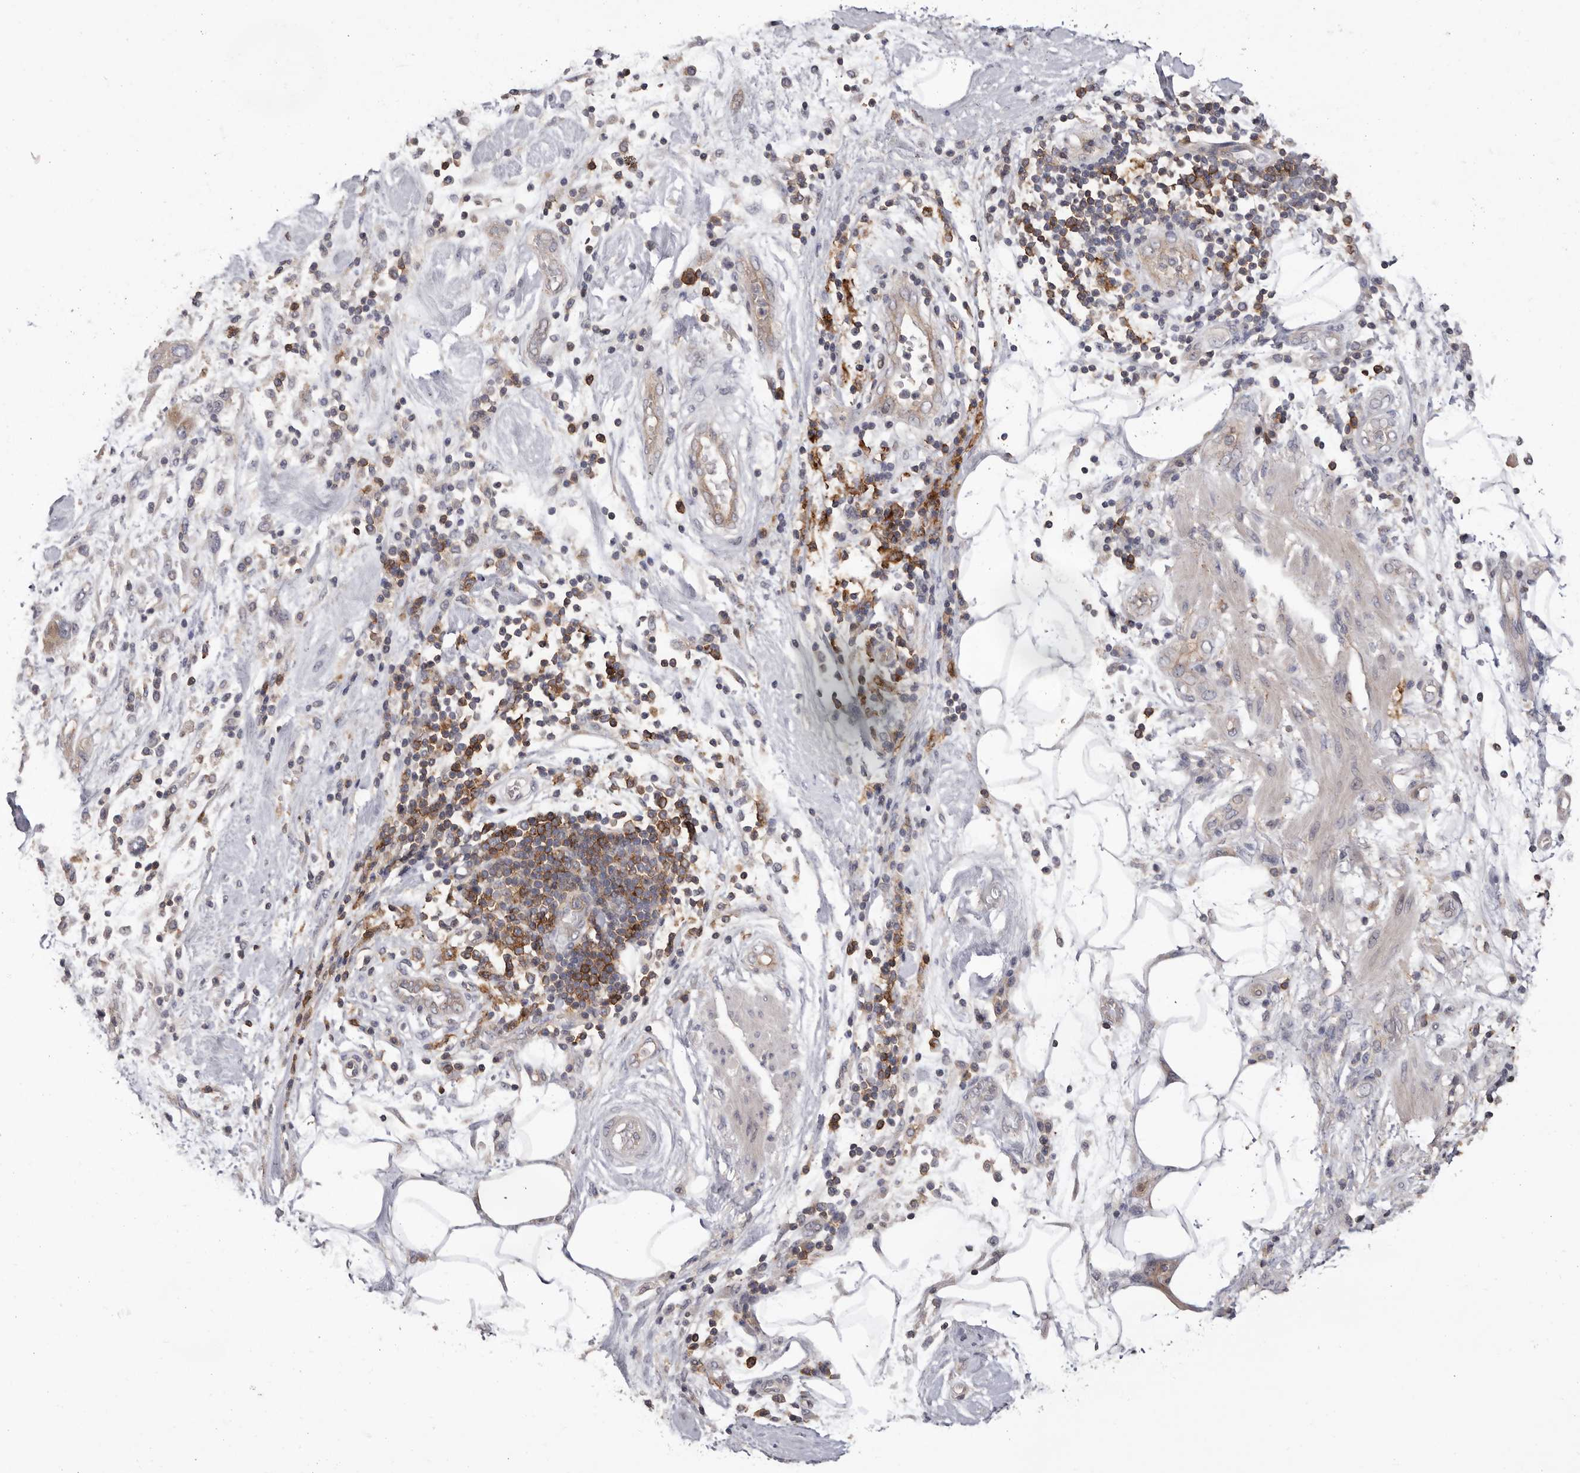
{"staining": {"intensity": "weak", "quantity": "25%-75%", "location": "cytoplasmic/membranous"}, "tissue": "pancreatic cancer", "cell_type": "Tumor cells", "image_type": "cancer", "snomed": [{"axis": "morphology", "description": "Normal tissue, NOS"}, {"axis": "morphology", "description": "Adenocarcinoma, NOS"}, {"axis": "topography", "description": "Pancreas"}], "caption": "Adenocarcinoma (pancreatic) tissue shows weak cytoplasmic/membranous staining in approximately 25%-75% of tumor cells, visualized by immunohistochemistry. Using DAB (brown) and hematoxylin (blue) stains, captured at high magnification using brightfield microscopy.", "gene": "MMACHC", "patient": {"sex": "female", "age": 71}}